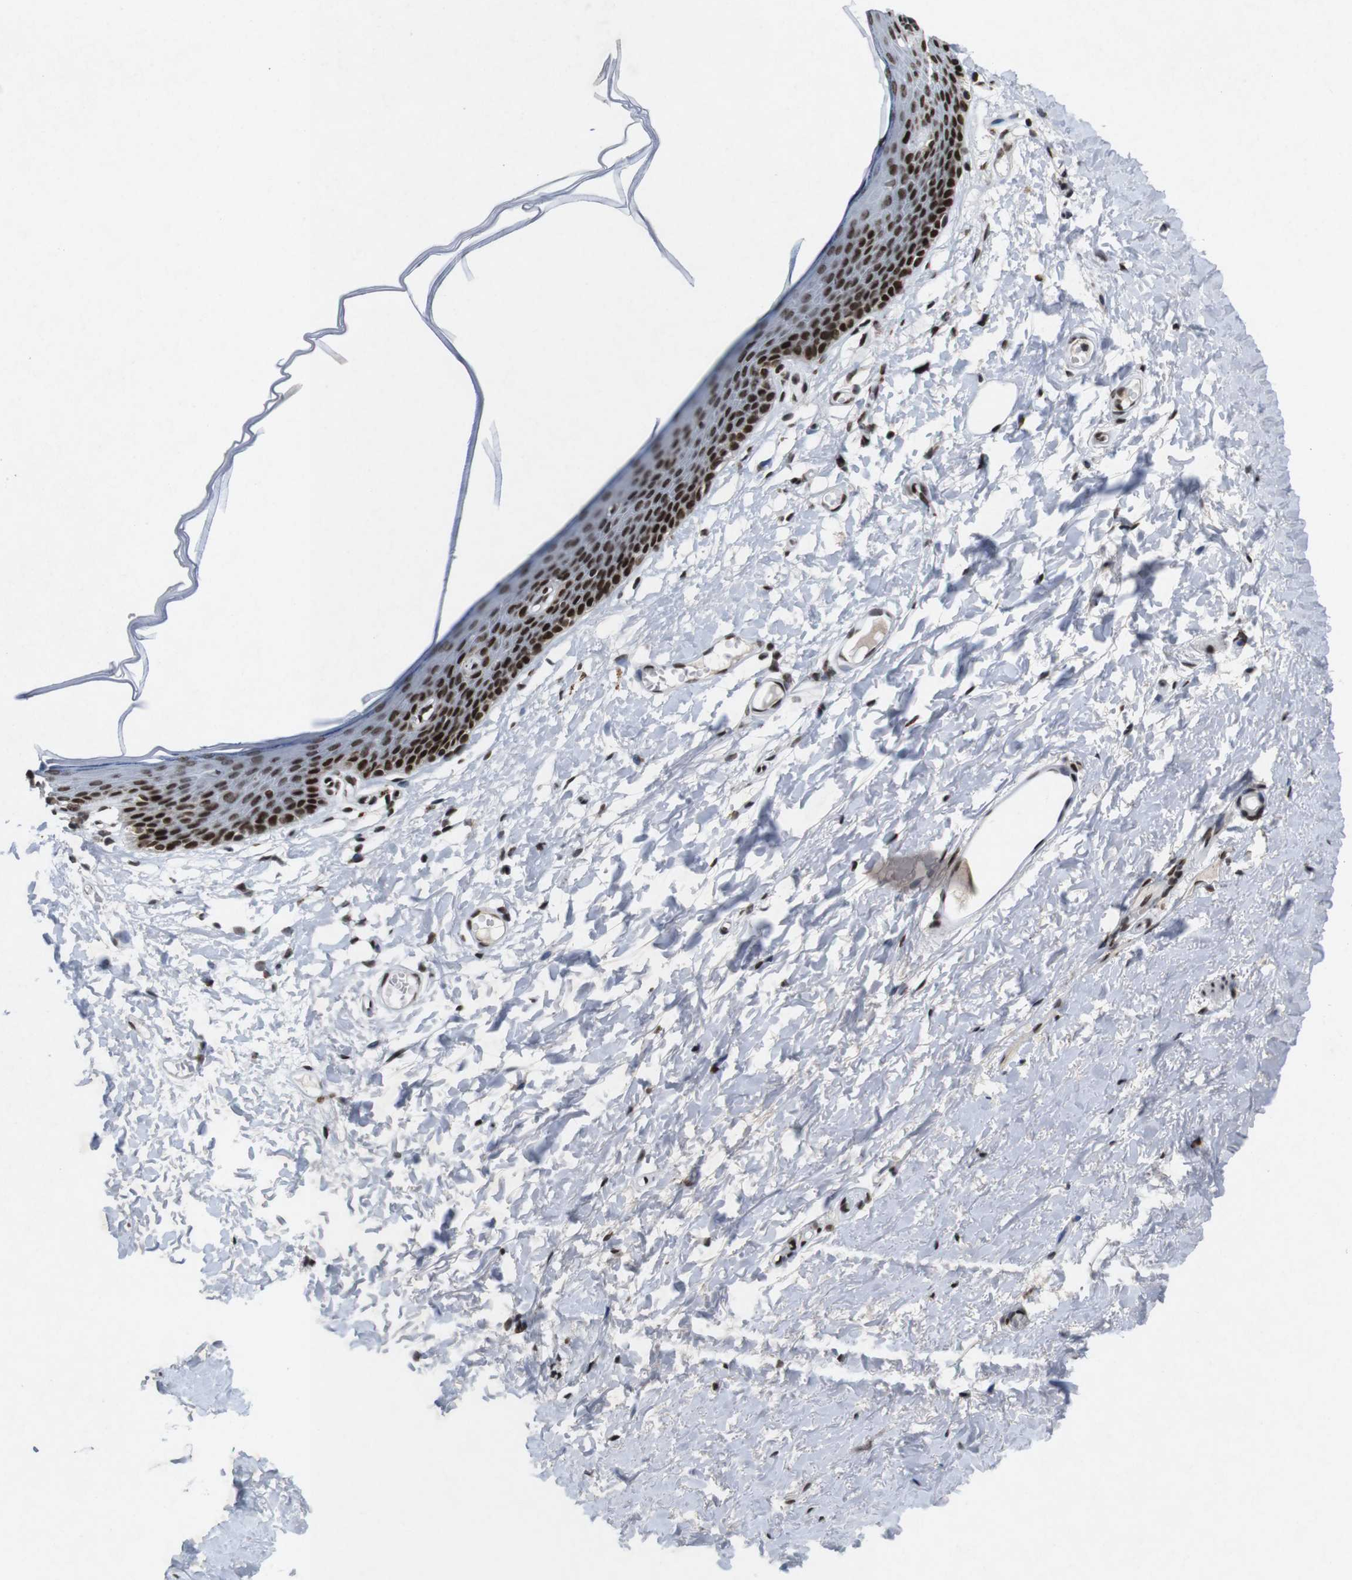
{"staining": {"intensity": "strong", "quantity": ">75%", "location": "nuclear"}, "tissue": "skin", "cell_type": "Epidermal cells", "image_type": "normal", "snomed": [{"axis": "morphology", "description": "Normal tissue, NOS"}, {"axis": "topography", "description": "Vulva"}], "caption": "About >75% of epidermal cells in unremarkable skin display strong nuclear protein positivity as visualized by brown immunohistochemical staining.", "gene": "MAGEH1", "patient": {"sex": "female", "age": 54}}